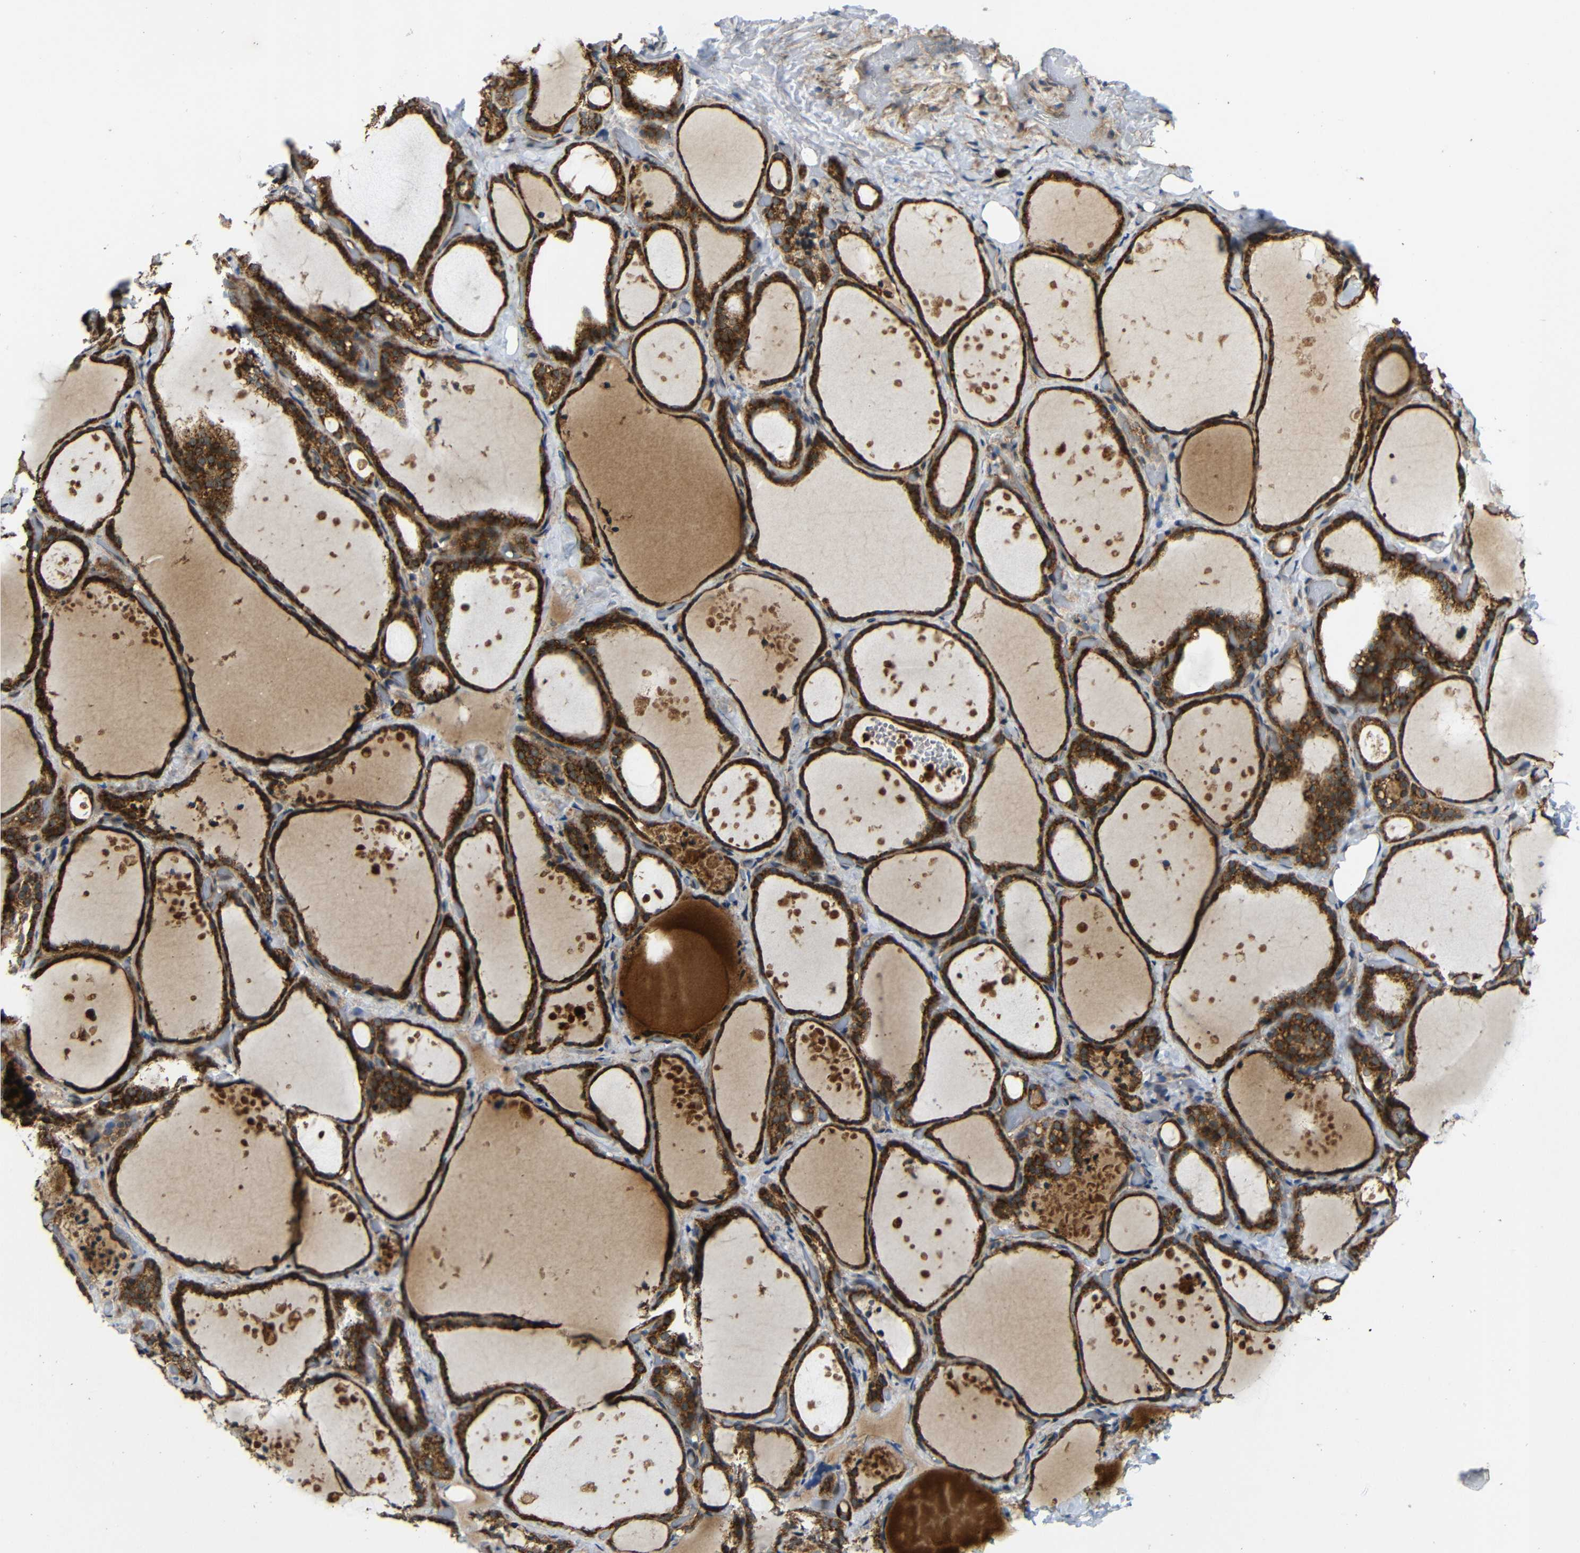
{"staining": {"intensity": "strong", "quantity": ">75%", "location": "cytoplasmic/membranous"}, "tissue": "thyroid gland", "cell_type": "Glandular cells", "image_type": "normal", "snomed": [{"axis": "morphology", "description": "Normal tissue, NOS"}, {"axis": "topography", "description": "Thyroid gland"}], "caption": "Strong cytoplasmic/membranous staining for a protein is present in approximately >75% of glandular cells of benign thyroid gland using immunohistochemistry.", "gene": "KANK4", "patient": {"sex": "female", "age": 44}}